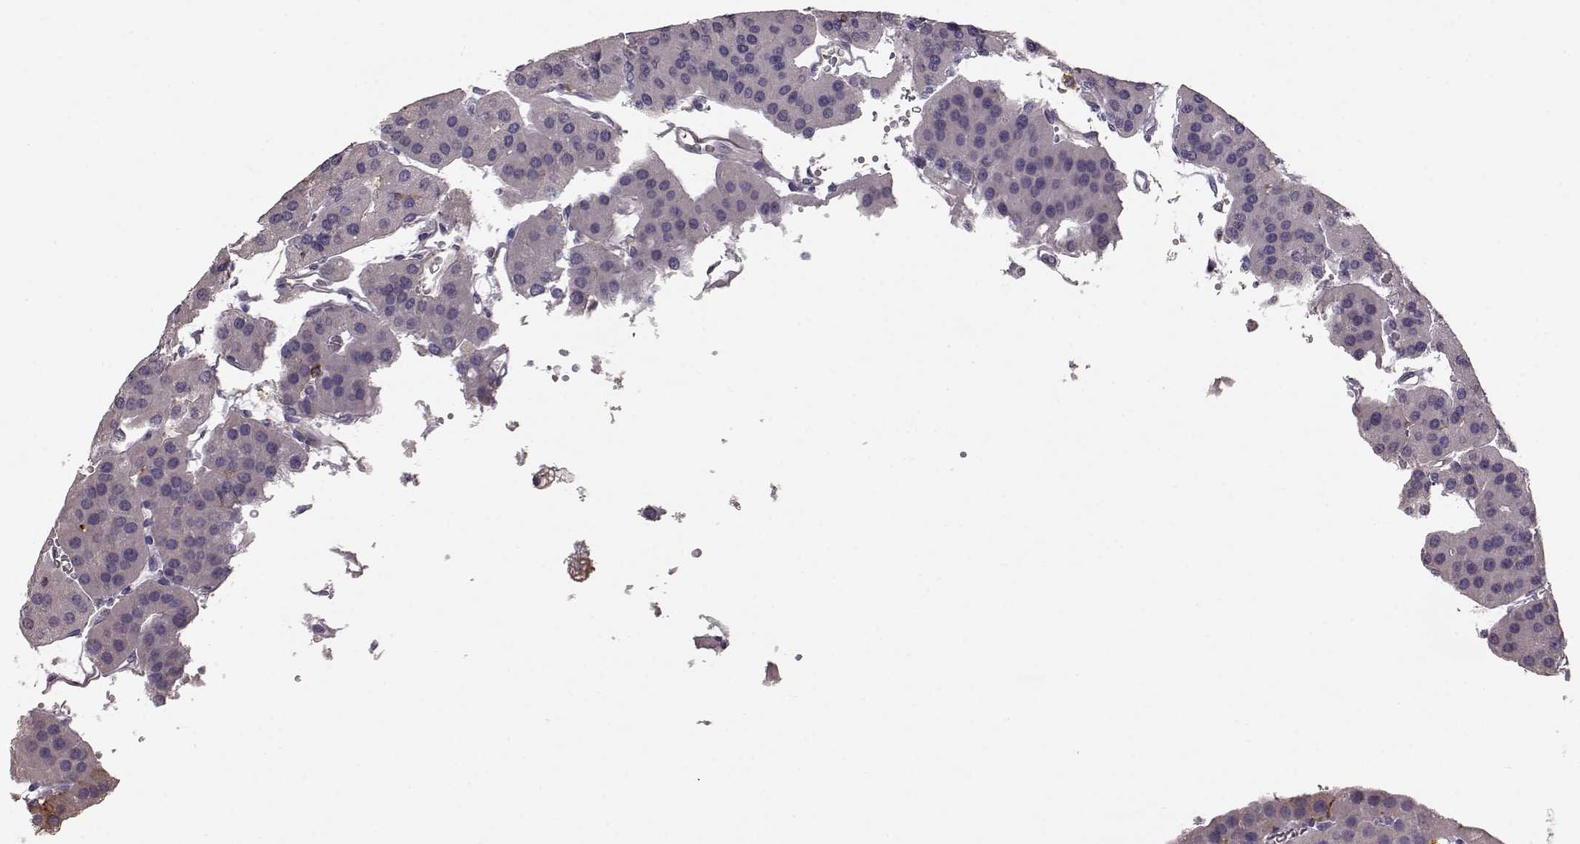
{"staining": {"intensity": "negative", "quantity": "none", "location": "none"}, "tissue": "parathyroid gland", "cell_type": "Glandular cells", "image_type": "normal", "snomed": [{"axis": "morphology", "description": "Normal tissue, NOS"}, {"axis": "morphology", "description": "Adenoma, NOS"}, {"axis": "topography", "description": "Parathyroid gland"}], "caption": "Image shows no protein staining in glandular cells of benign parathyroid gland.", "gene": "CCNF", "patient": {"sex": "female", "age": 86}}